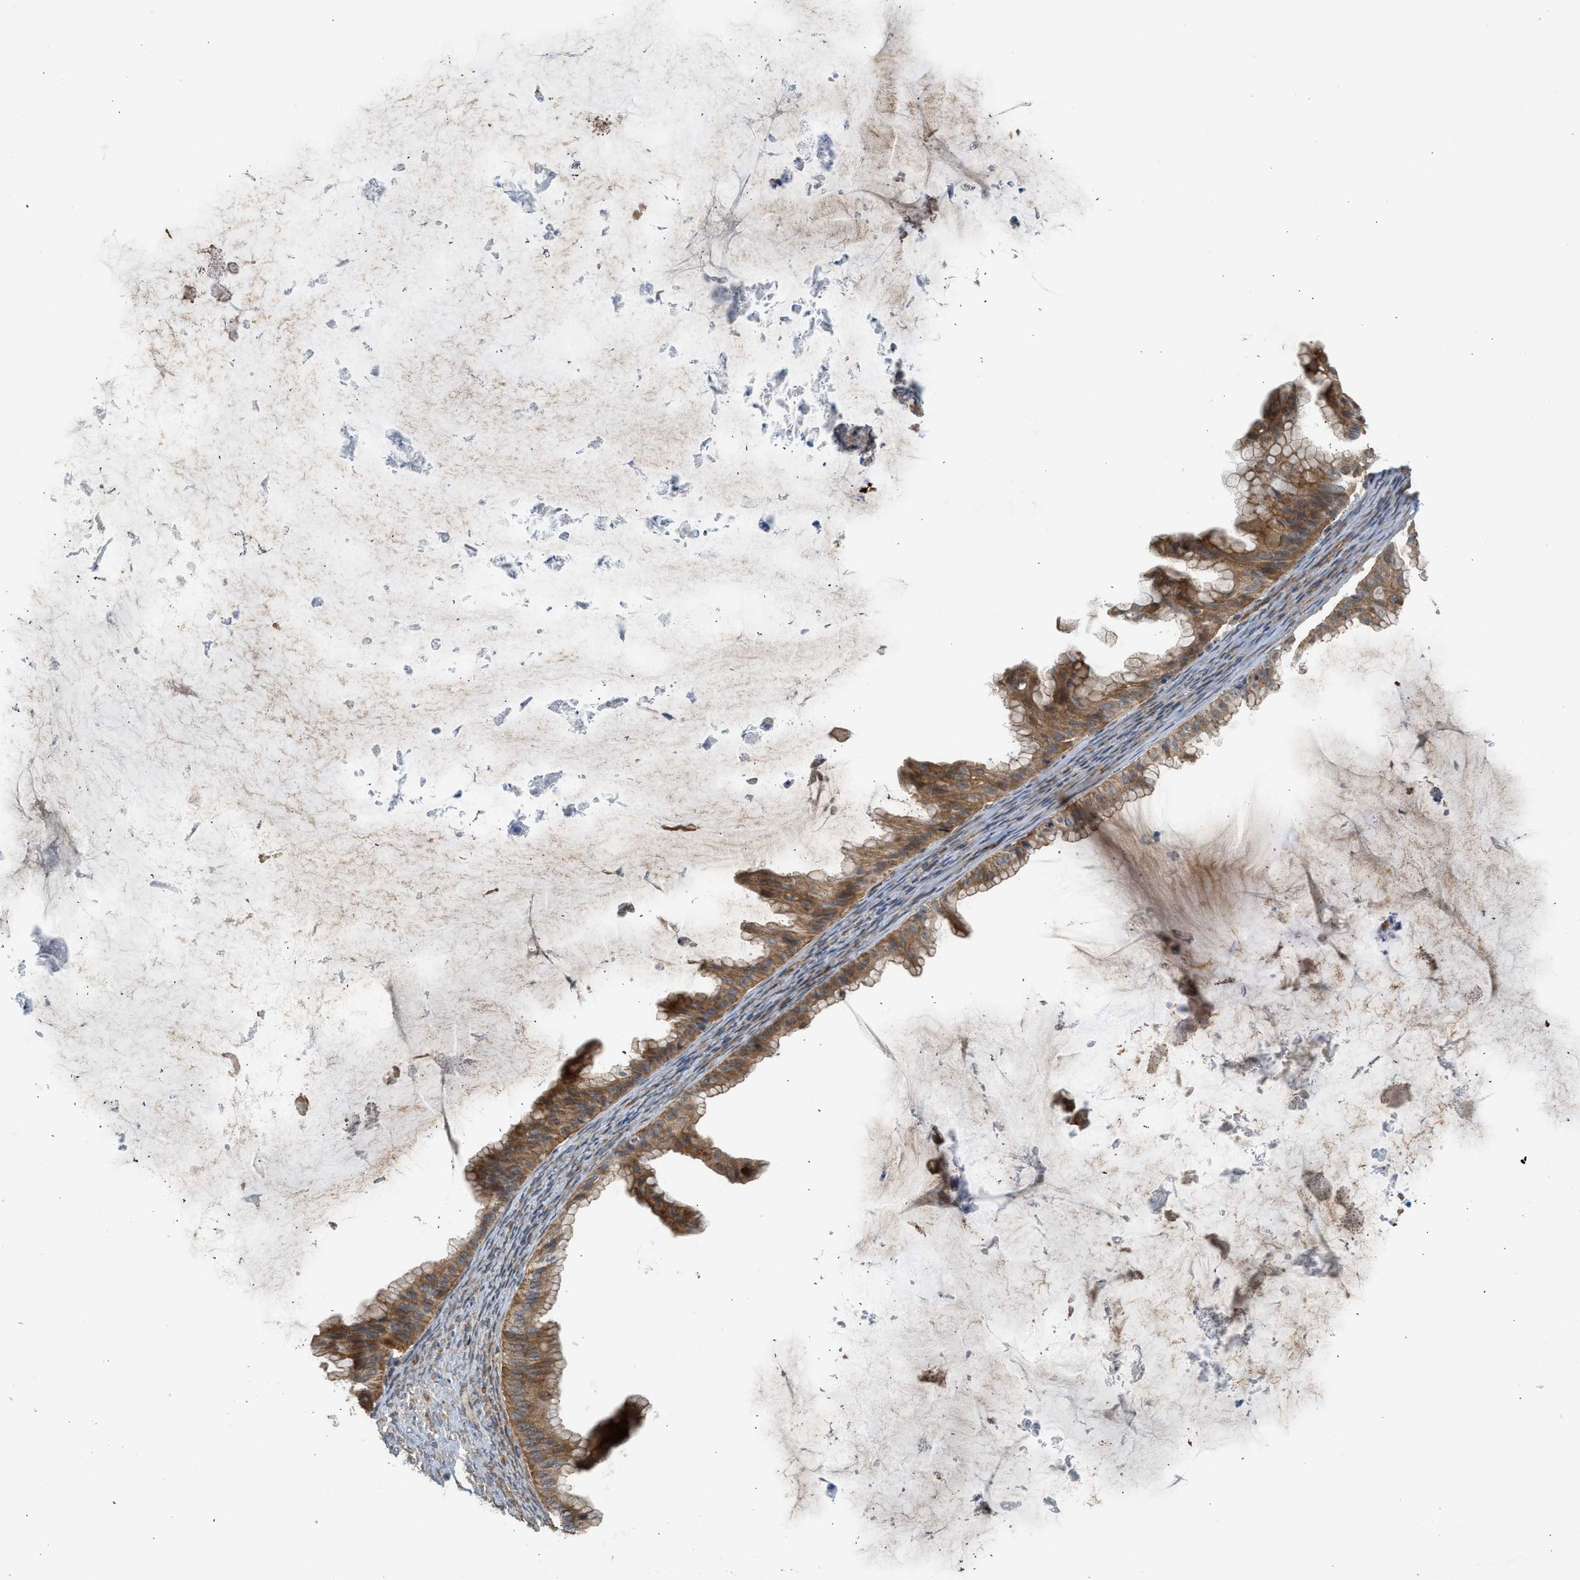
{"staining": {"intensity": "moderate", "quantity": ">75%", "location": "cytoplasmic/membranous"}, "tissue": "ovarian cancer", "cell_type": "Tumor cells", "image_type": "cancer", "snomed": [{"axis": "morphology", "description": "Cystadenocarcinoma, mucinous, NOS"}, {"axis": "topography", "description": "Ovary"}], "caption": "Immunohistochemistry (IHC) photomicrograph of human mucinous cystadenocarcinoma (ovarian) stained for a protein (brown), which shows medium levels of moderate cytoplasmic/membranous staining in approximately >75% of tumor cells.", "gene": "HIP1R", "patient": {"sex": "female", "age": 61}}